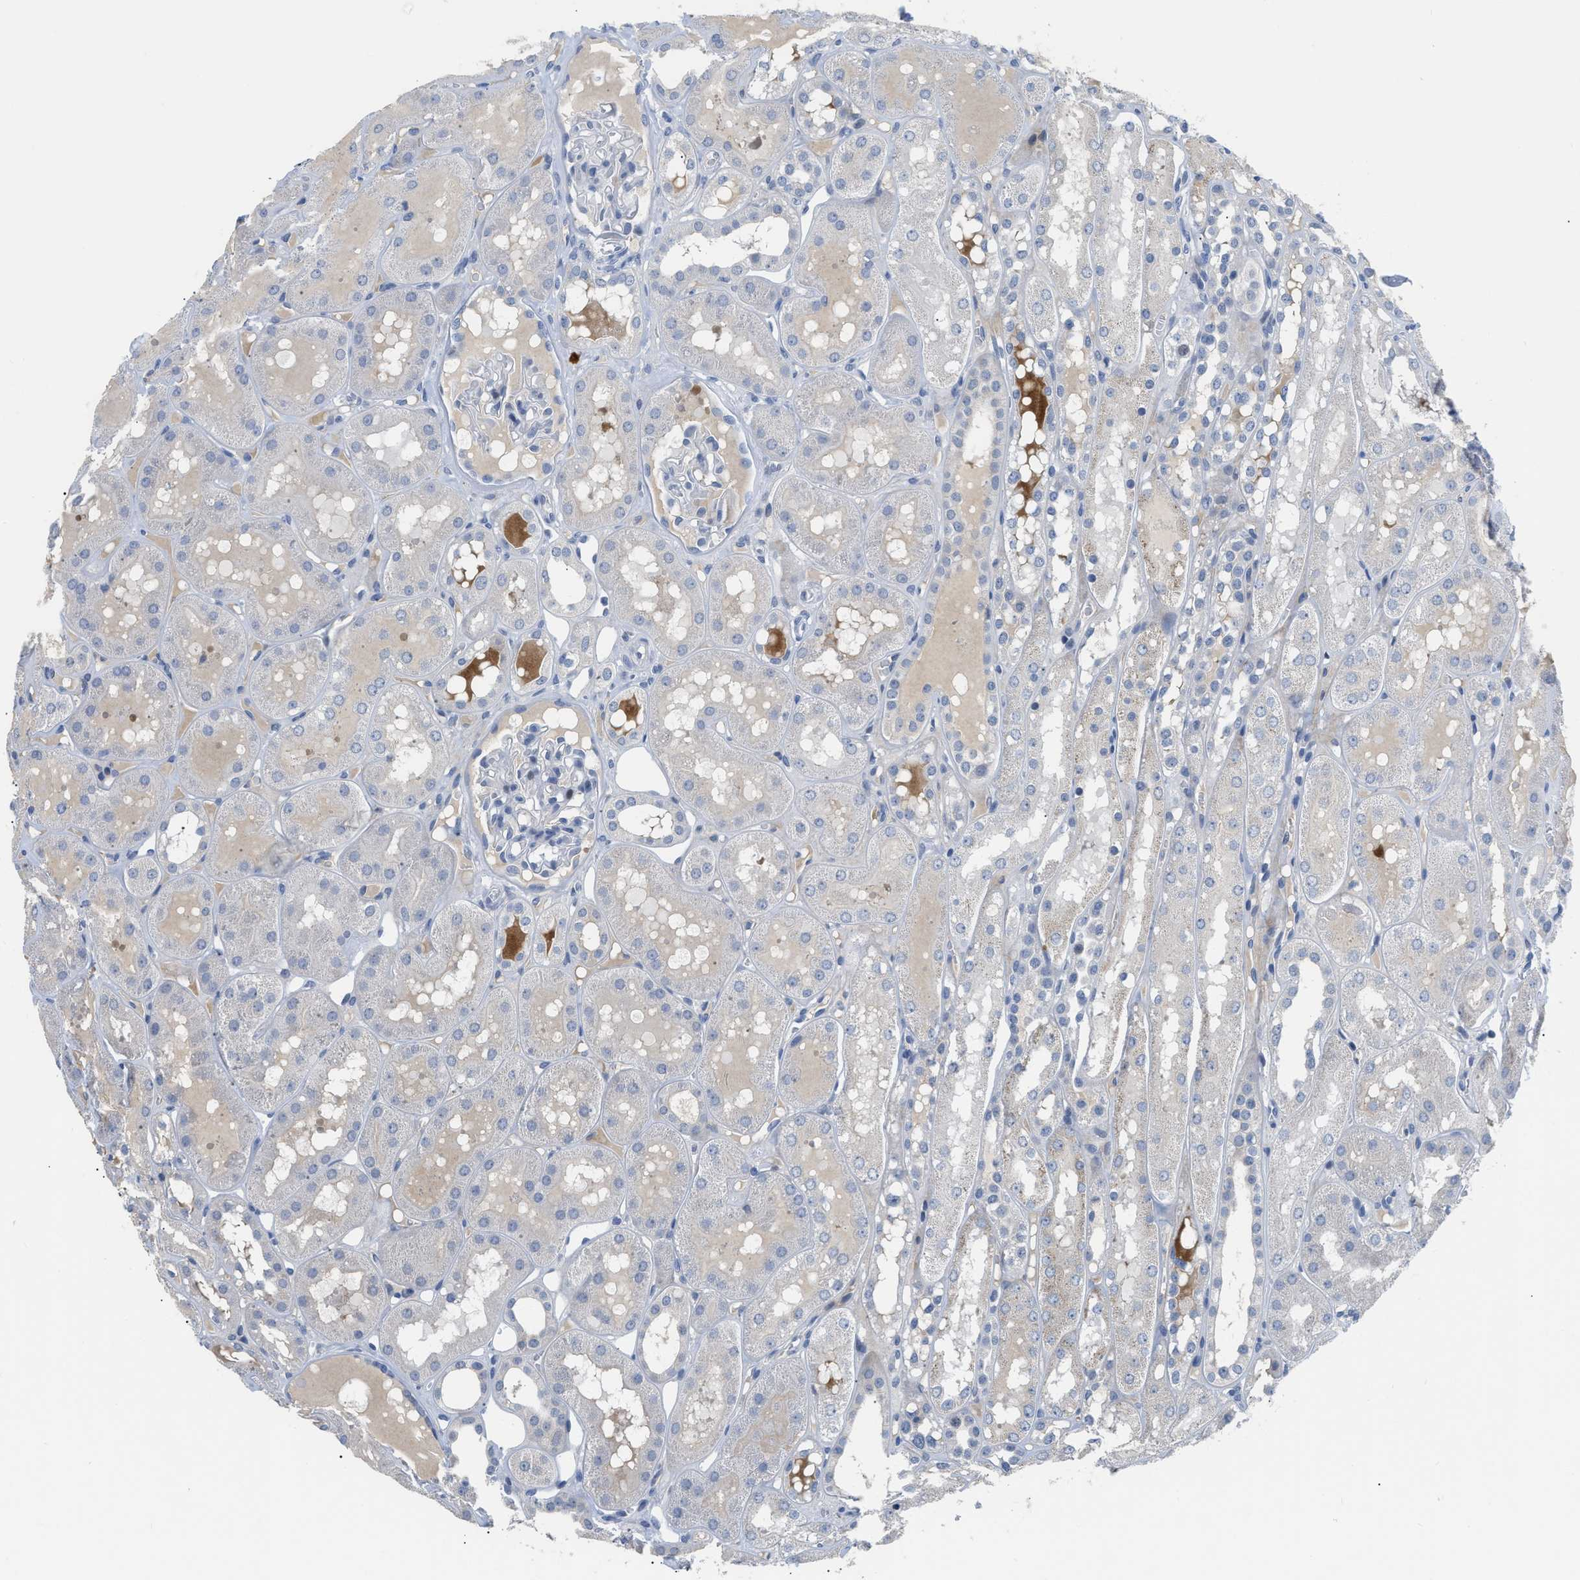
{"staining": {"intensity": "negative", "quantity": "none", "location": "none"}, "tissue": "kidney", "cell_type": "Cells in glomeruli", "image_type": "normal", "snomed": [{"axis": "morphology", "description": "Normal tissue, NOS"}, {"axis": "topography", "description": "Kidney"}, {"axis": "topography", "description": "Urinary bladder"}], "caption": "An image of human kidney is negative for staining in cells in glomeruli. The staining is performed using DAB brown chromogen with nuclei counter-stained in using hematoxylin.", "gene": "OR9K2", "patient": {"sex": "male", "age": 16}}